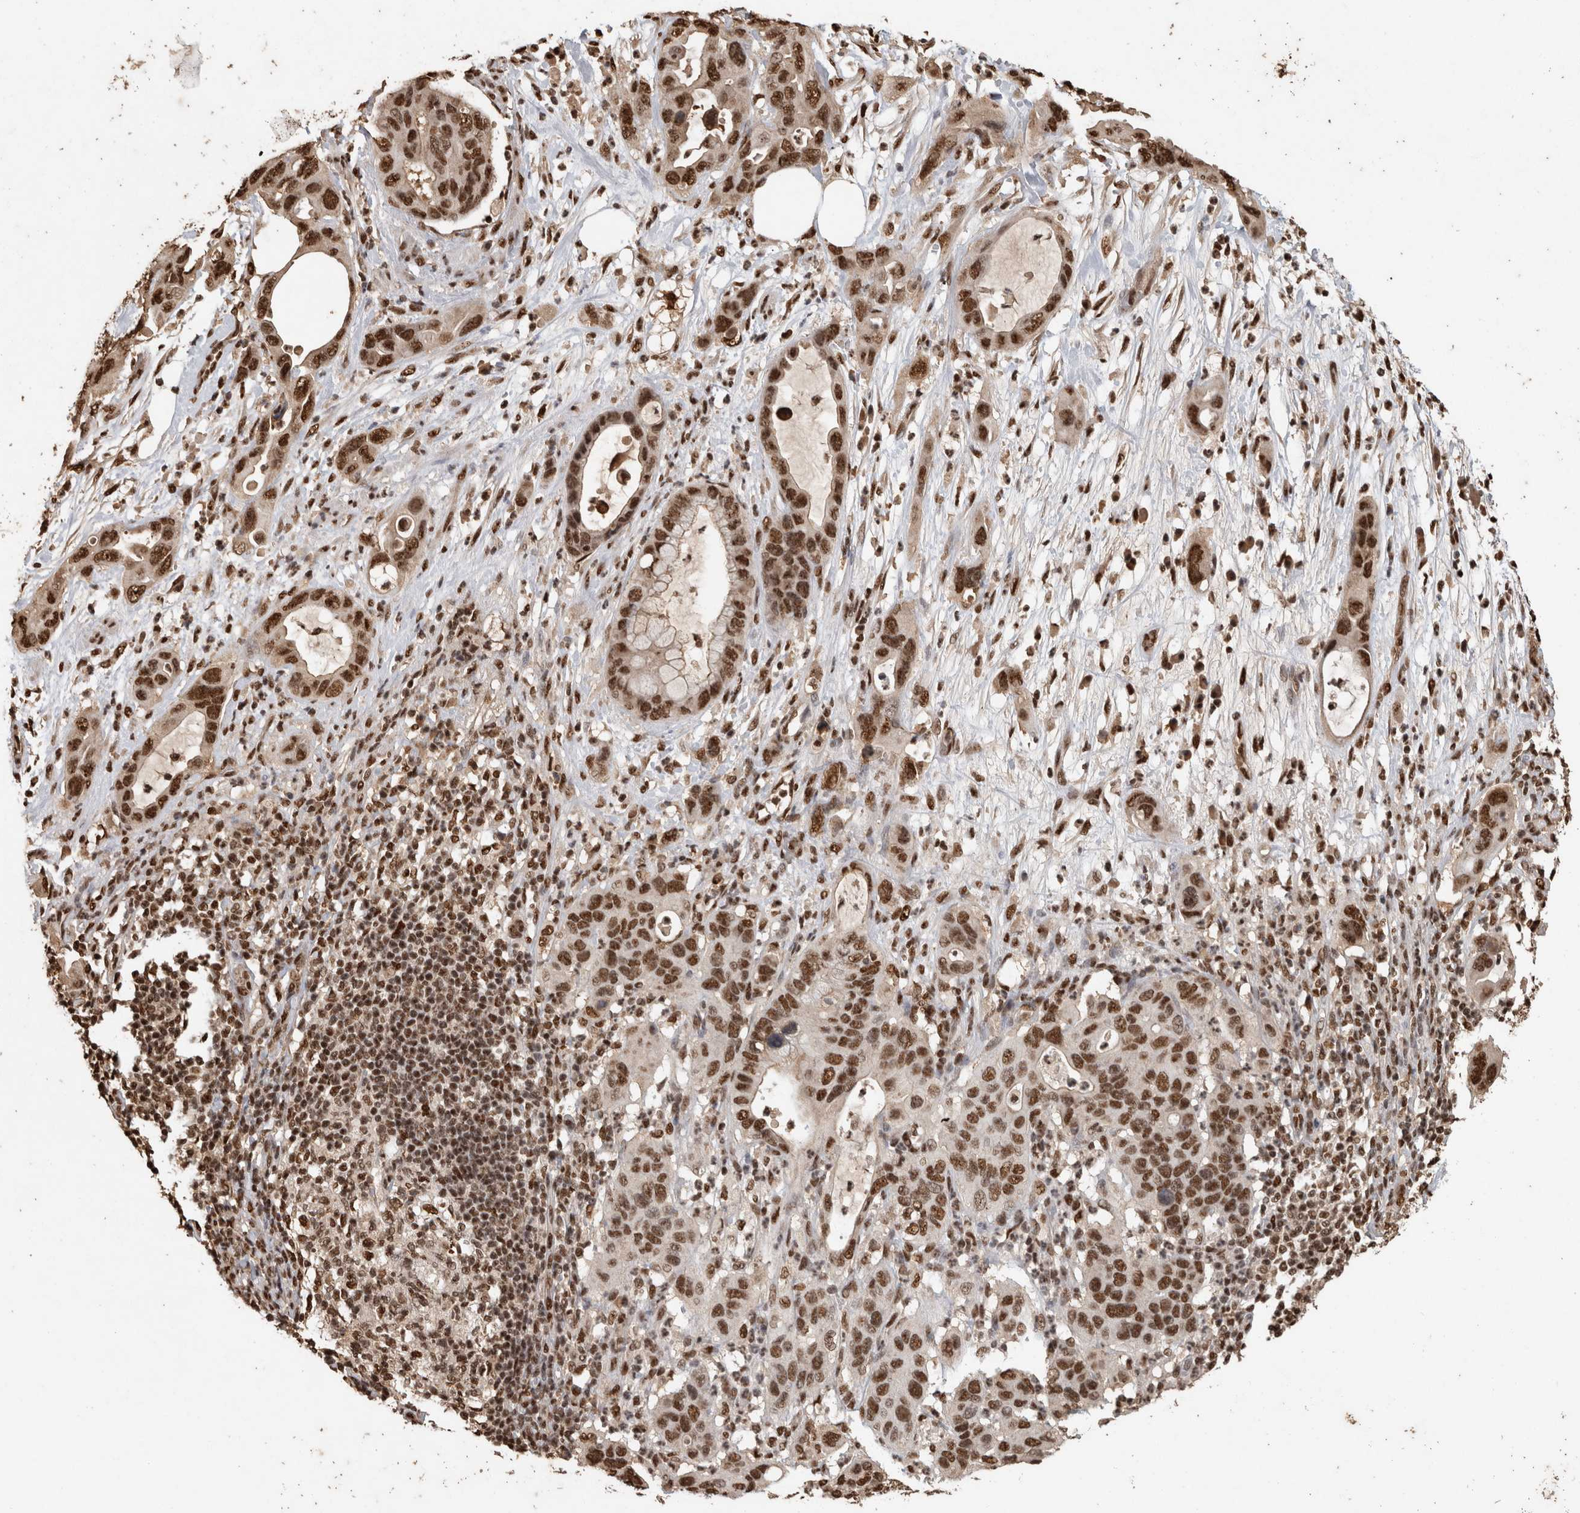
{"staining": {"intensity": "strong", "quantity": ">75%", "location": "nuclear"}, "tissue": "pancreatic cancer", "cell_type": "Tumor cells", "image_type": "cancer", "snomed": [{"axis": "morphology", "description": "Adenocarcinoma, NOS"}, {"axis": "topography", "description": "Pancreas"}], "caption": "The histopathology image shows immunohistochemical staining of pancreatic cancer. There is strong nuclear expression is present in approximately >75% of tumor cells.", "gene": "RAD50", "patient": {"sex": "female", "age": 71}}